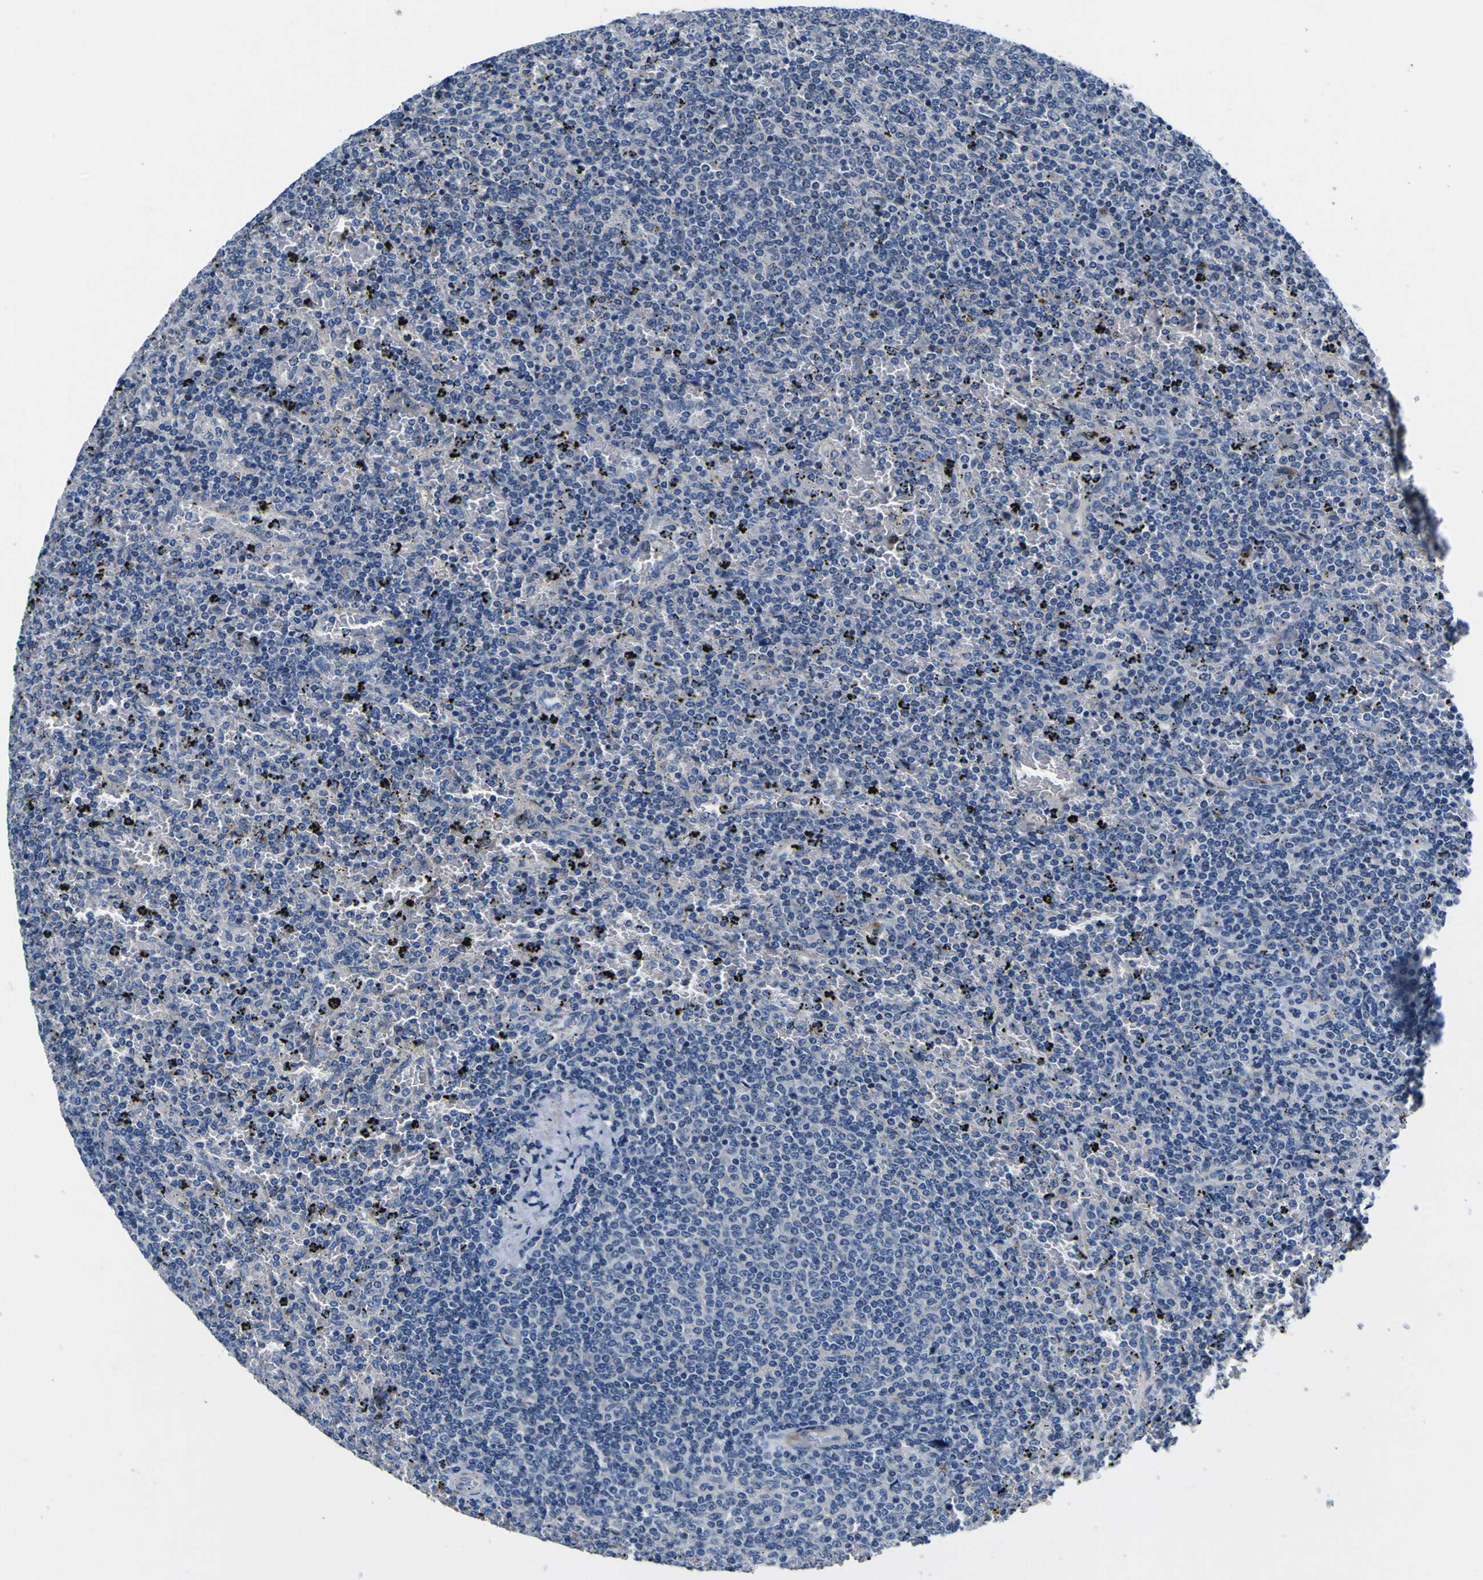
{"staining": {"intensity": "negative", "quantity": "none", "location": "none"}, "tissue": "lymphoma", "cell_type": "Tumor cells", "image_type": "cancer", "snomed": [{"axis": "morphology", "description": "Malignant lymphoma, non-Hodgkin's type, Low grade"}, {"axis": "topography", "description": "Spleen"}], "caption": "Lymphoma was stained to show a protein in brown. There is no significant staining in tumor cells.", "gene": "AGAP3", "patient": {"sex": "female", "age": 77}}